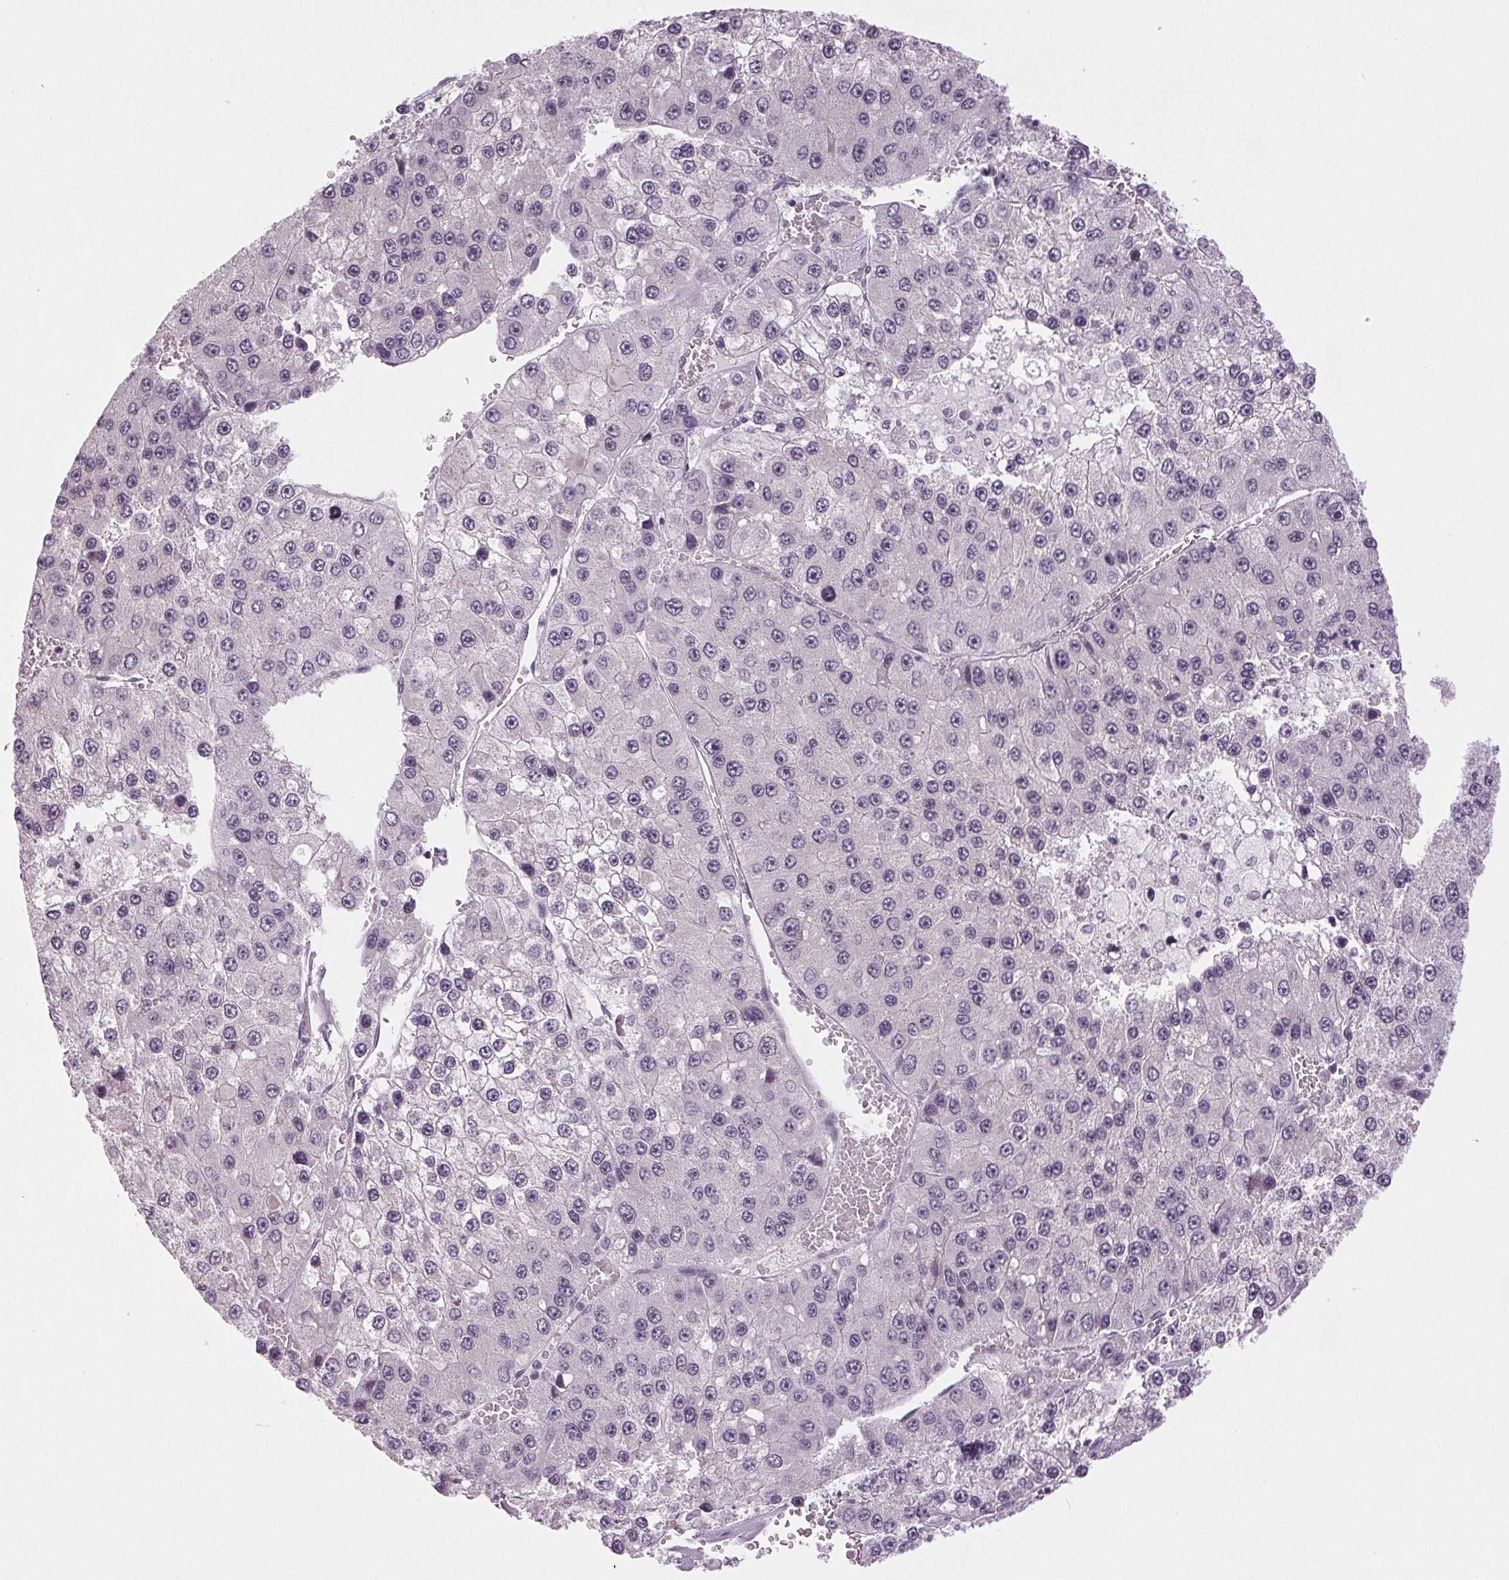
{"staining": {"intensity": "negative", "quantity": "none", "location": "none"}, "tissue": "liver cancer", "cell_type": "Tumor cells", "image_type": "cancer", "snomed": [{"axis": "morphology", "description": "Carcinoma, Hepatocellular, NOS"}, {"axis": "topography", "description": "Liver"}], "caption": "Immunohistochemistry (IHC) photomicrograph of human liver hepatocellular carcinoma stained for a protein (brown), which reveals no expression in tumor cells.", "gene": "IGF2BP1", "patient": {"sex": "female", "age": 73}}